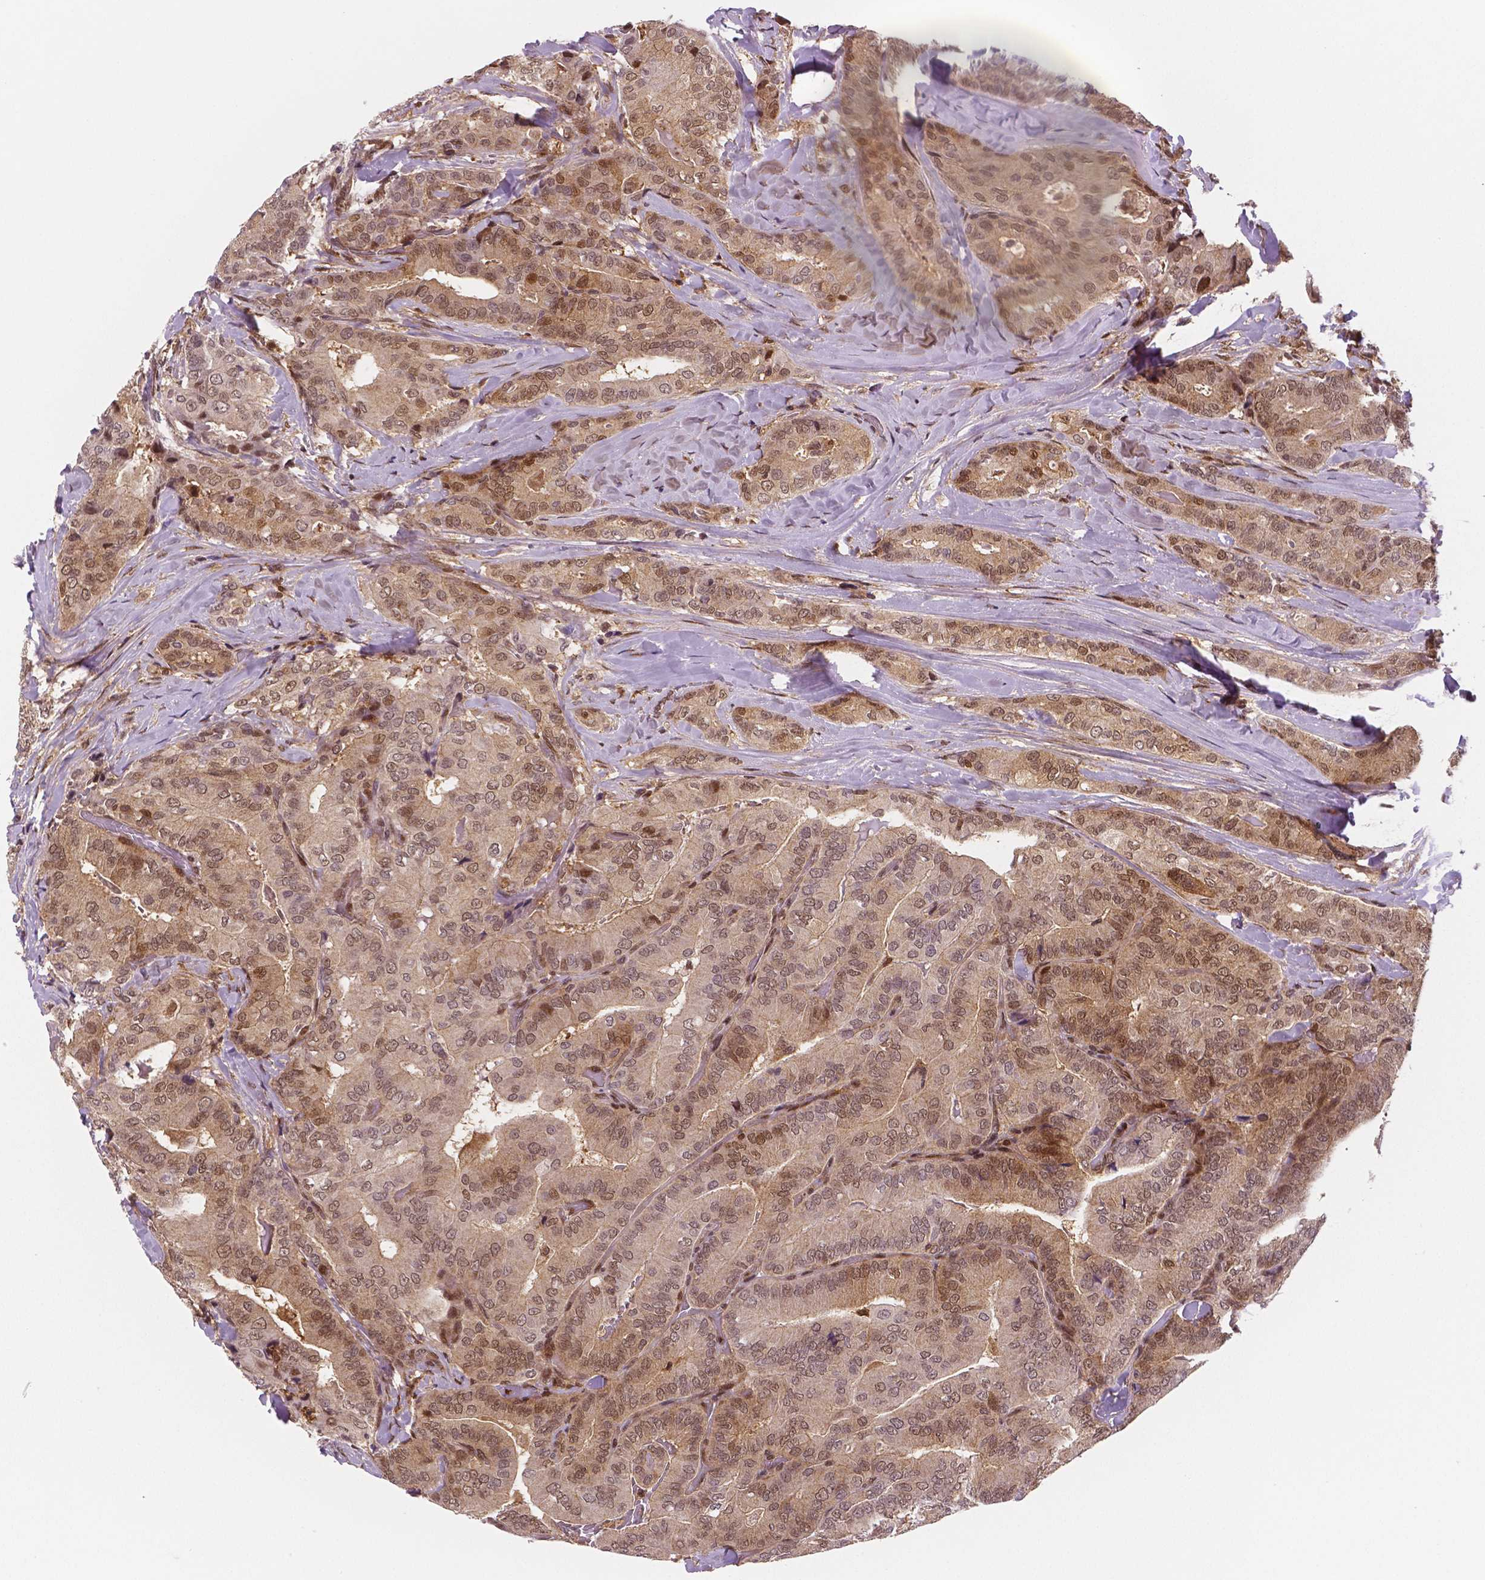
{"staining": {"intensity": "moderate", "quantity": ">75%", "location": "cytoplasmic/membranous,nuclear"}, "tissue": "thyroid cancer", "cell_type": "Tumor cells", "image_type": "cancer", "snomed": [{"axis": "morphology", "description": "Papillary adenocarcinoma, NOS"}, {"axis": "topography", "description": "Thyroid gland"}], "caption": "Thyroid papillary adenocarcinoma stained for a protein reveals moderate cytoplasmic/membranous and nuclear positivity in tumor cells. (DAB IHC, brown staining for protein, blue staining for nuclei).", "gene": "STAT3", "patient": {"sex": "male", "age": 61}}